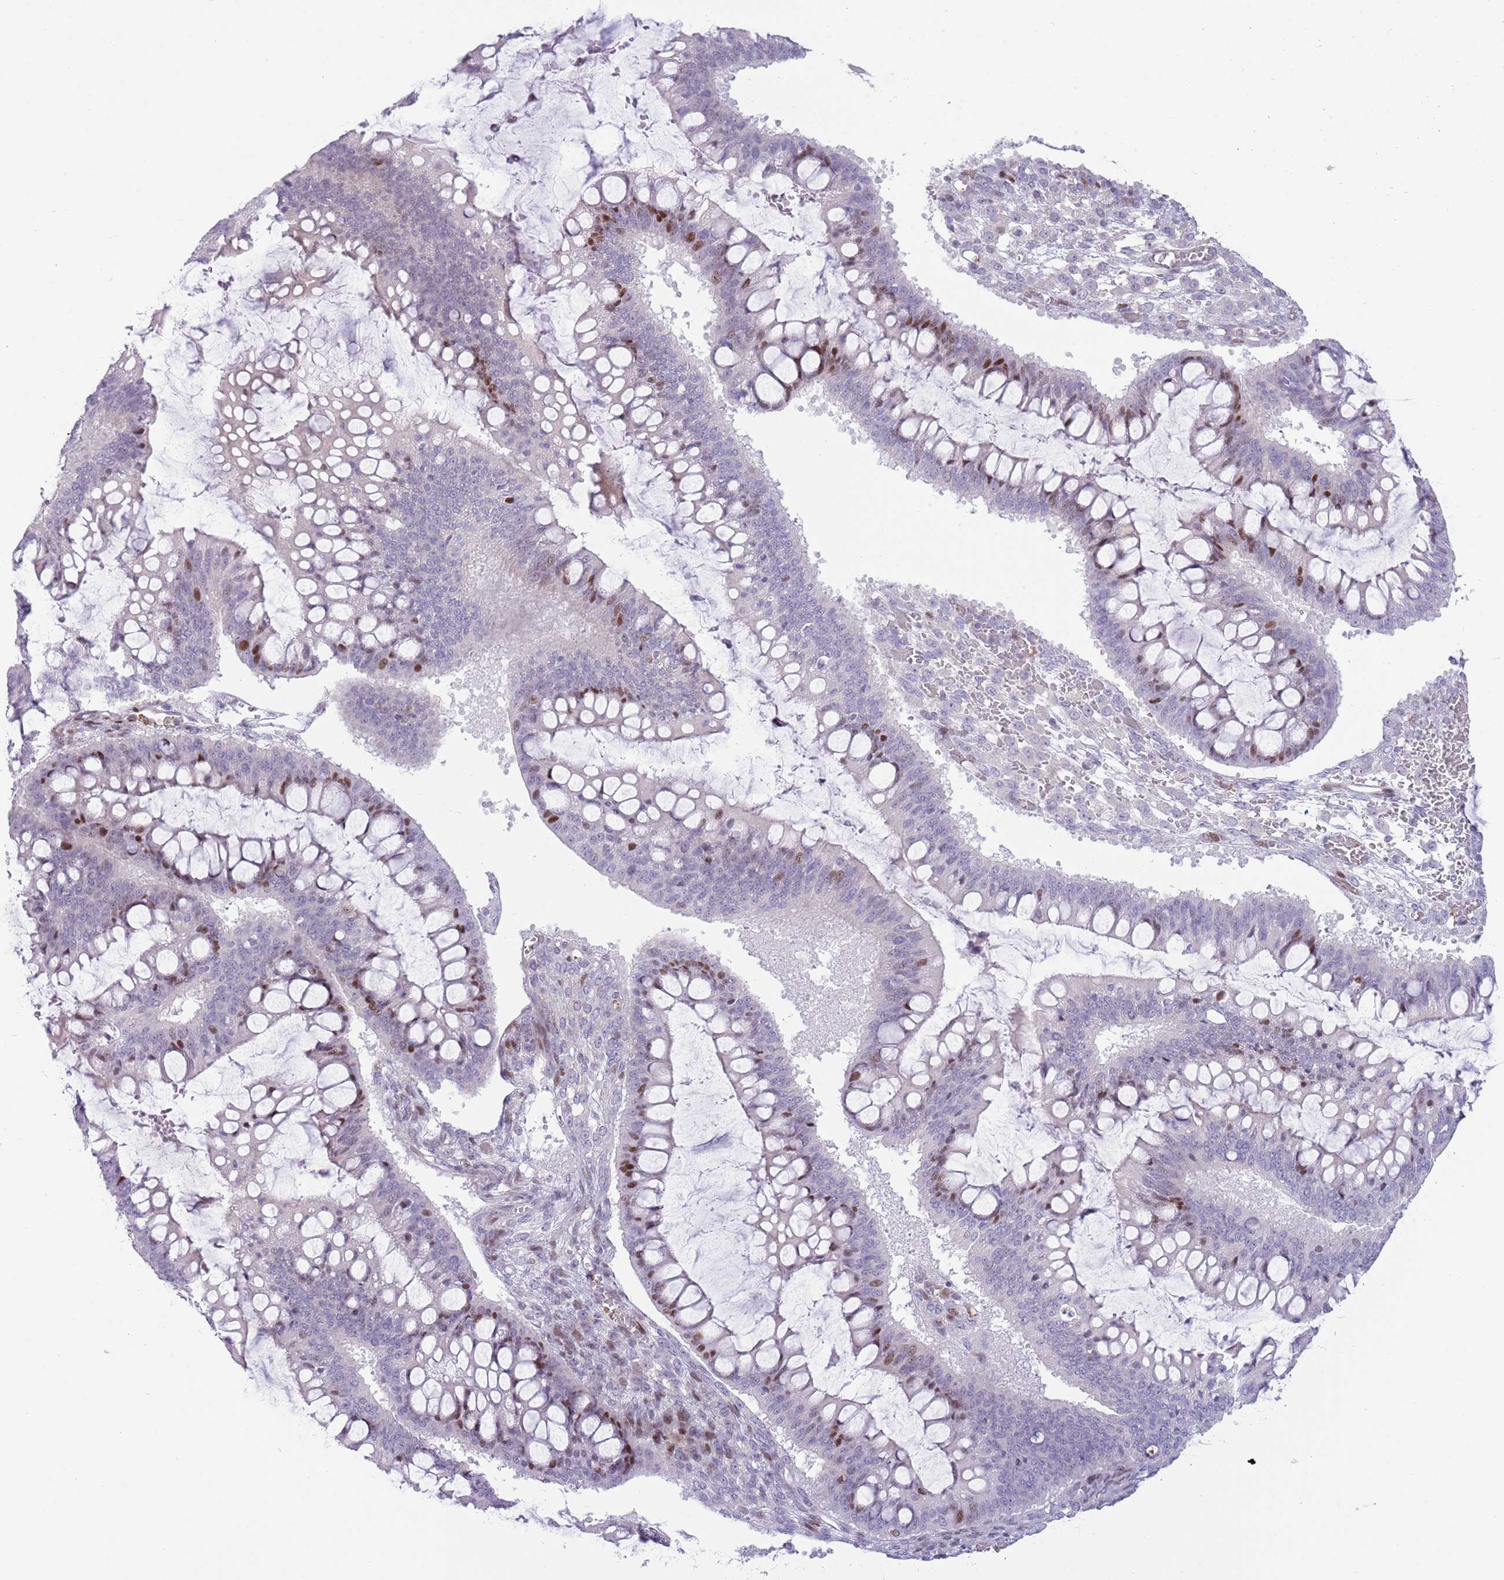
{"staining": {"intensity": "moderate", "quantity": "25%-75%", "location": "nuclear"}, "tissue": "ovarian cancer", "cell_type": "Tumor cells", "image_type": "cancer", "snomed": [{"axis": "morphology", "description": "Cystadenocarcinoma, mucinous, NOS"}, {"axis": "topography", "description": "Ovary"}], "caption": "Immunohistochemical staining of ovarian cancer (mucinous cystadenocarcinoma) exhibits medium levels of moderate nuclear protein expression in approximately 25%-75% of tumor cells.", "gene": "ANO8", "patient": {"sex": "female", "age": 73}}